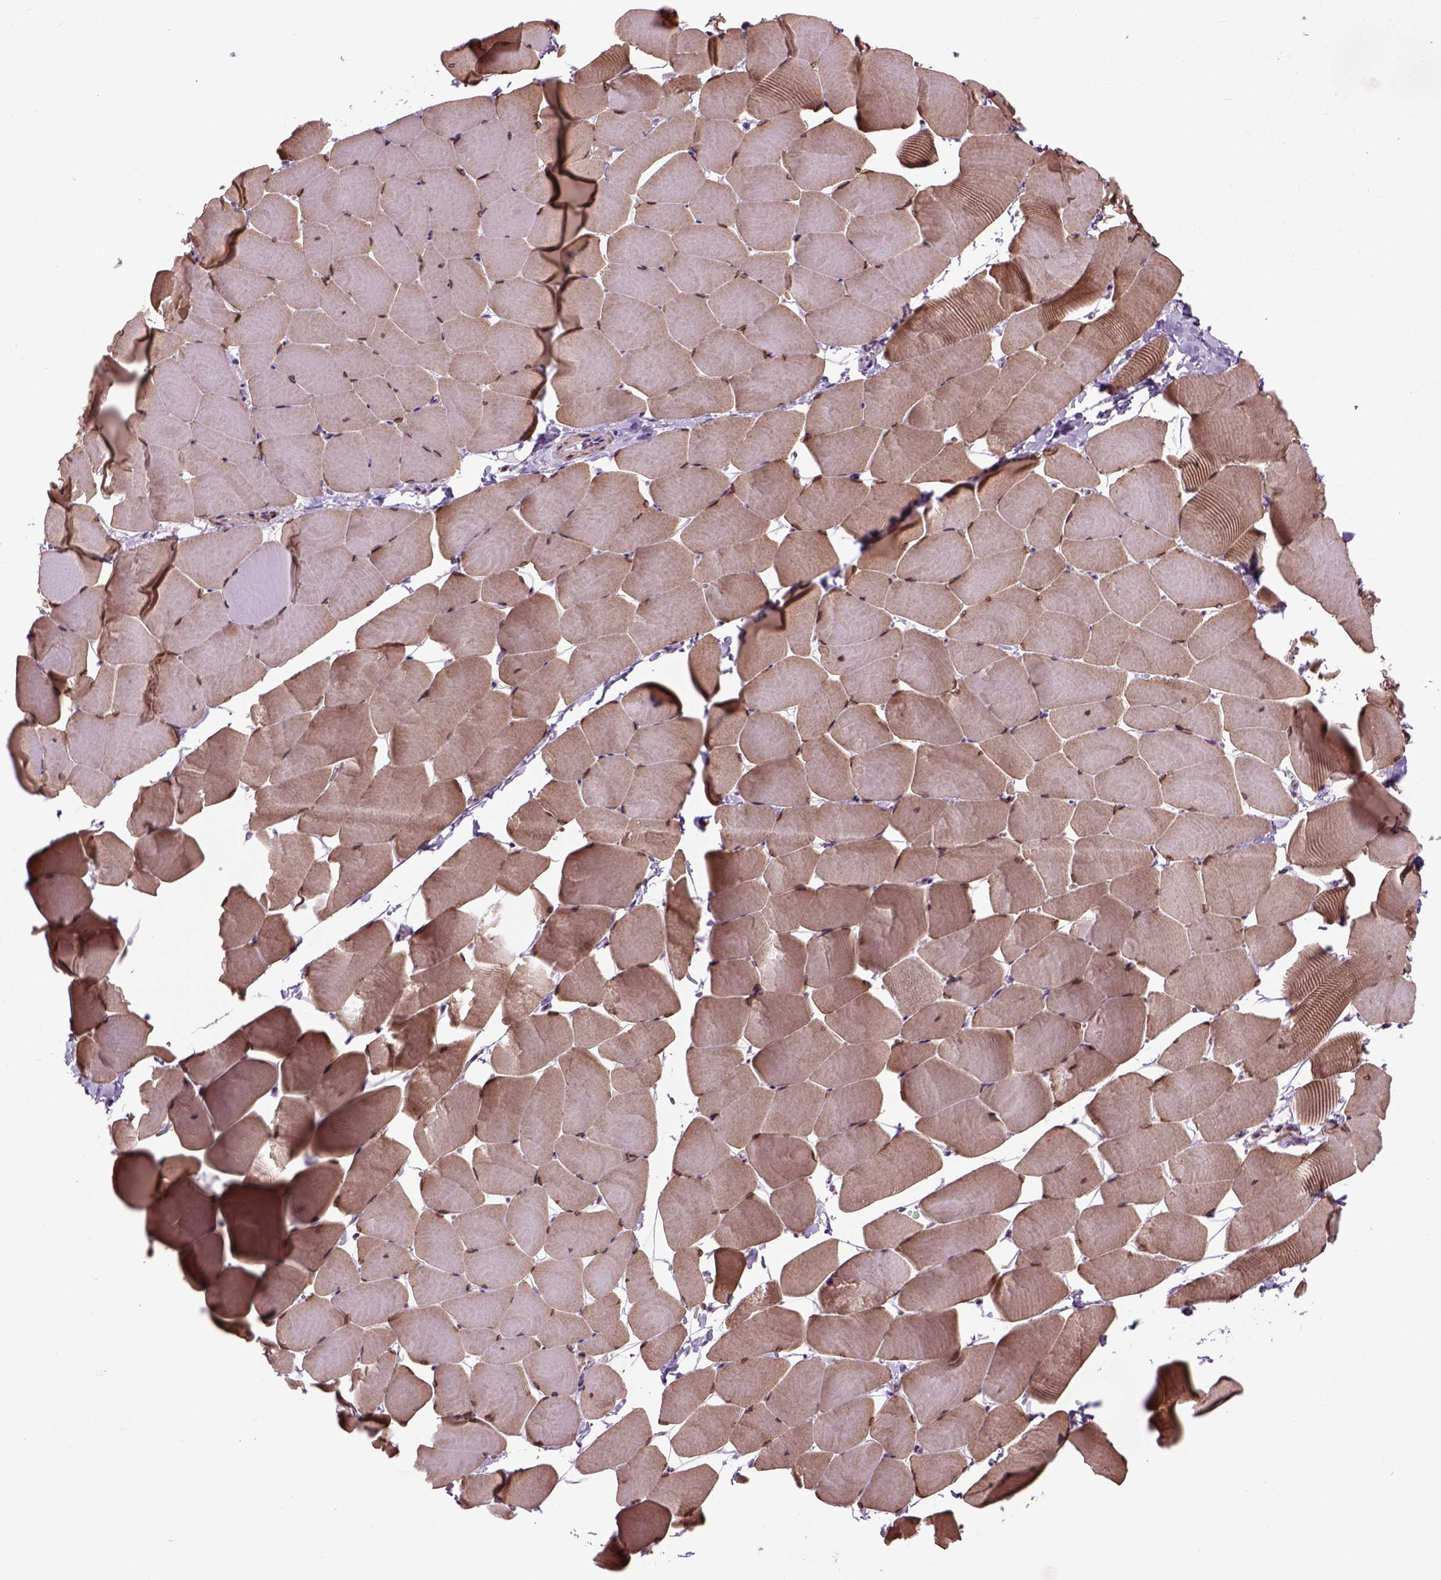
{"staining": {"intensity": "moderate", "quantity": ">75%", "location": "cytoplasmic/membranous,nuclear"}, "tissue": "skeletal muscle", "cell_type": "Myocytes", "image_type": "normal", "snomed": [{"axis": "morphology", "description": "Normal tissue, NOS"}, {"axis": "topography", "description": "Skeletal muscle"}], "caption": "IHC micrograph of normal skeletal muscle: skeletal muscle stained using IHC shows medium levels of moderate protein expression localized specifically in the cytoplasmic/membranous,nuclear of myocytes, appearing as a cytoplasmic/membranous,nuclear brown color.", "gene": "XK", "patient": {"sex": "male", "age": 25}}